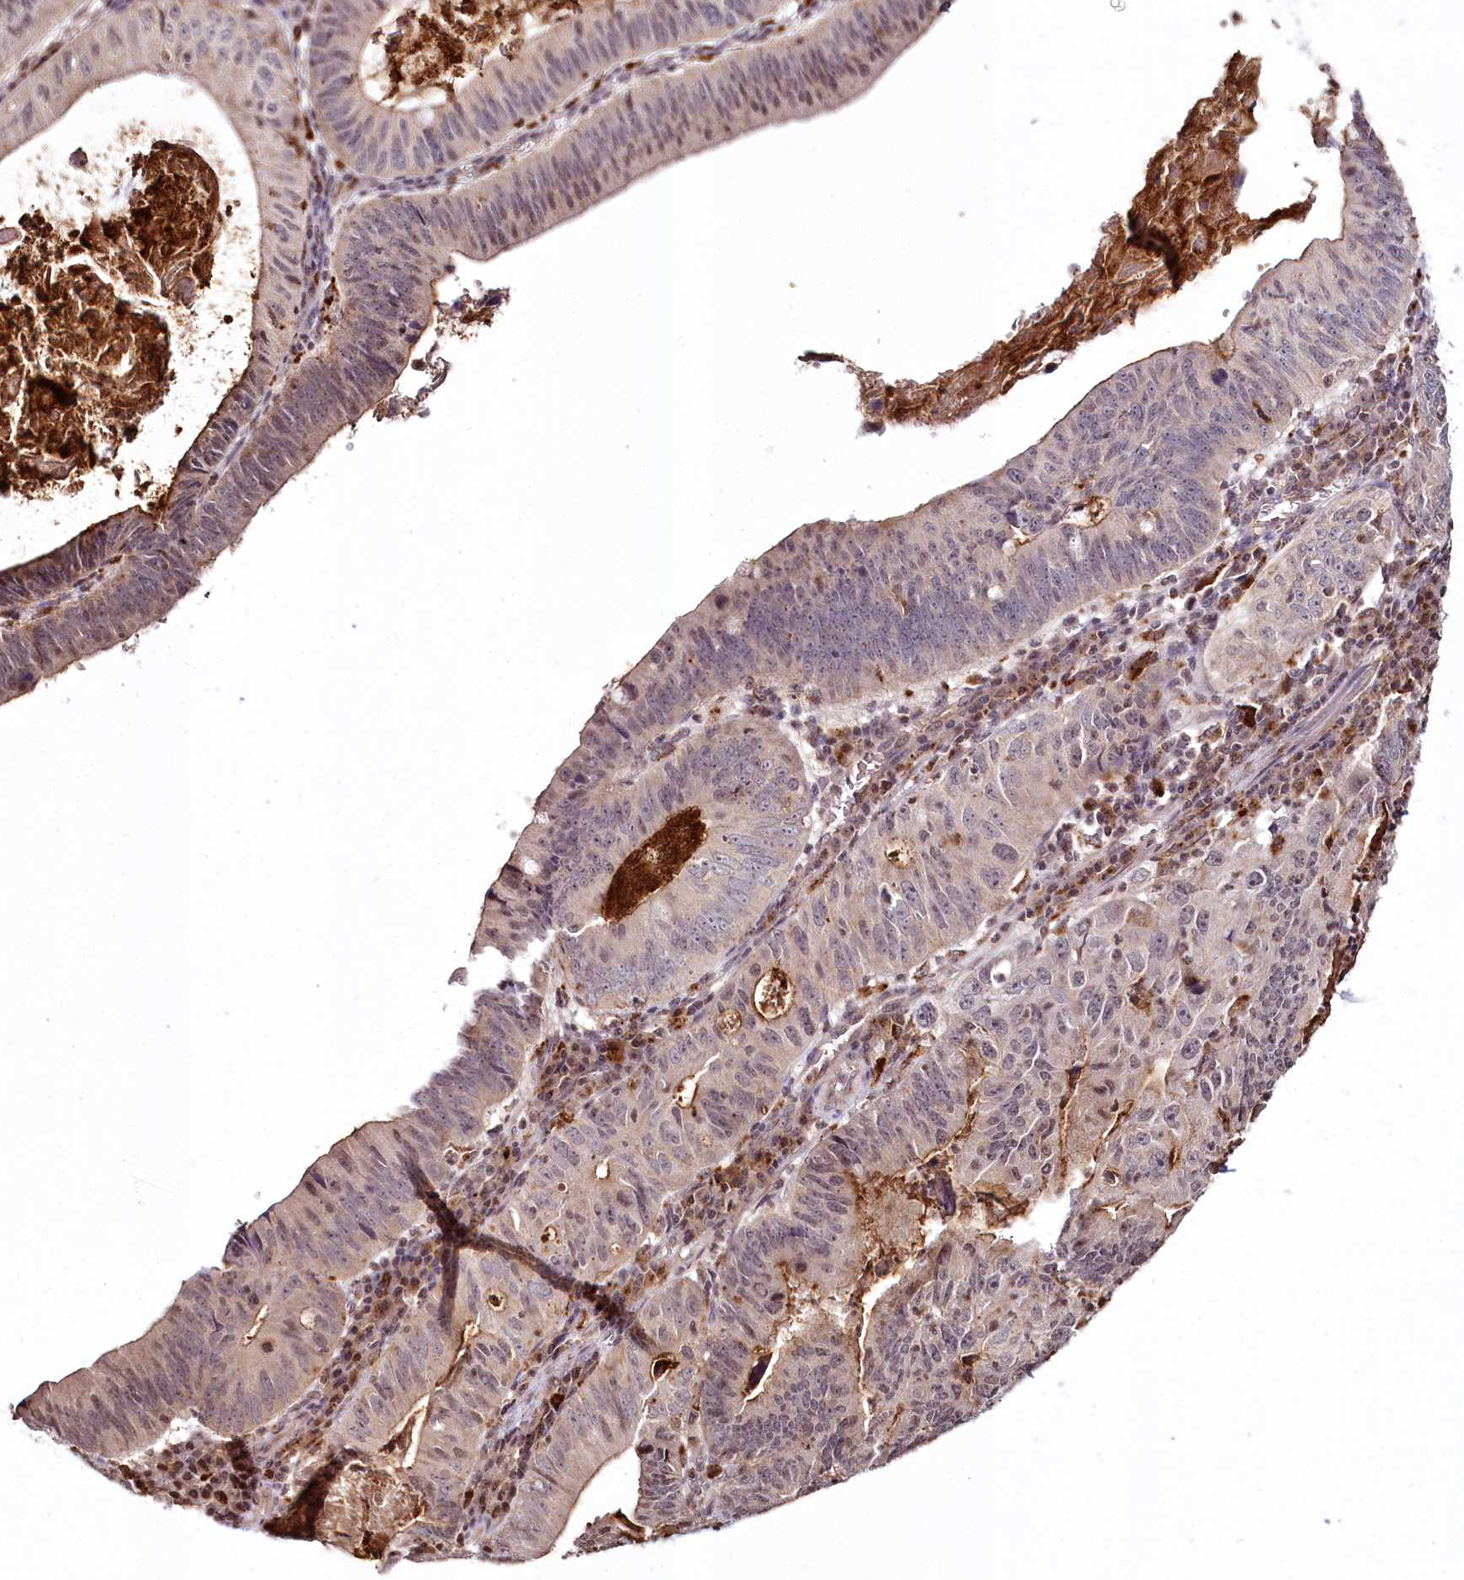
{"staining": {"intensity": "moderate", "quantity": "<25%", "location": "cytoplasmic/membranous"}, "tissue": "stomach cancer", "cell_type": "Tumor cells", "image_type": "cancer", "snomed": [{"axis": "morphology", "description": "Adenocarcinoma, NOS"}, {"axis": "topography", "description": "Stomach"}], "caption": "Immunohistochemistry (IHC) (DAB) staining of human stomach cancer (adenocarcinoma) exhibits moderate cytoplasmic/membranous protein staining in about <25% of tumor cells.", "gene": "HOXC8", "patient": {"sex": "male", "age": 59}}